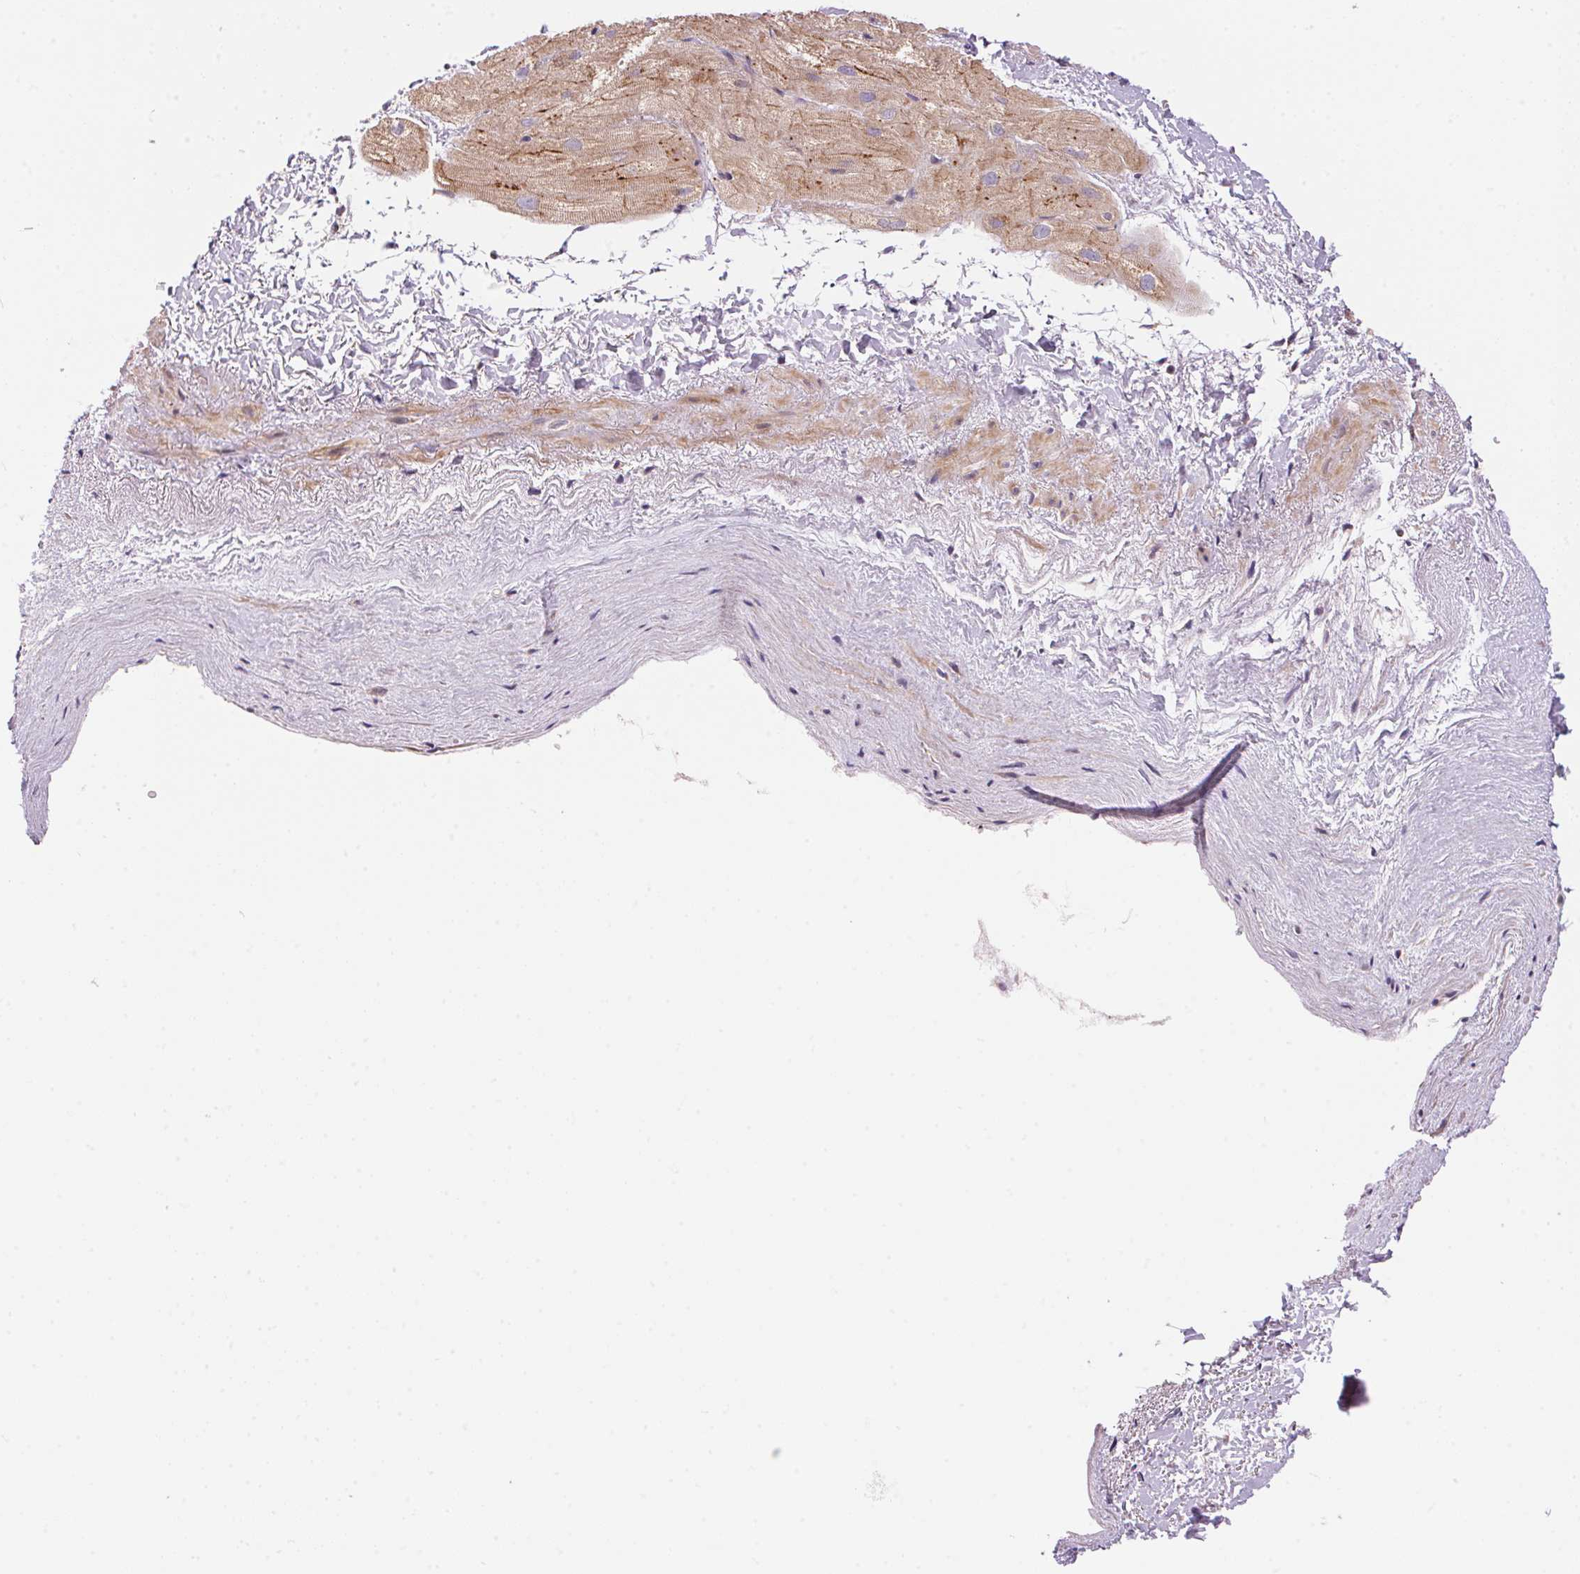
{"staining": {"intensity": "moderate", "quantity": ">75%", "location": "cytoplasmic/membranous"}, "tissue": "heart muscle", "cell_type": "Cardiomyocytes", "image_type": "normal", "snomed": [{"axis": "morphology", "description": "Normal tissue, NOS"}, {"axis": "topography", "description": "Heart"}], "caption": "A medium amount of moderate cytoplasmic/membranous expression is seen in approximately >75% of cardiomyocytes in normal heart muscle.", "gene": "UNC13B", "patient": {"sex": "male", "age": 62}}